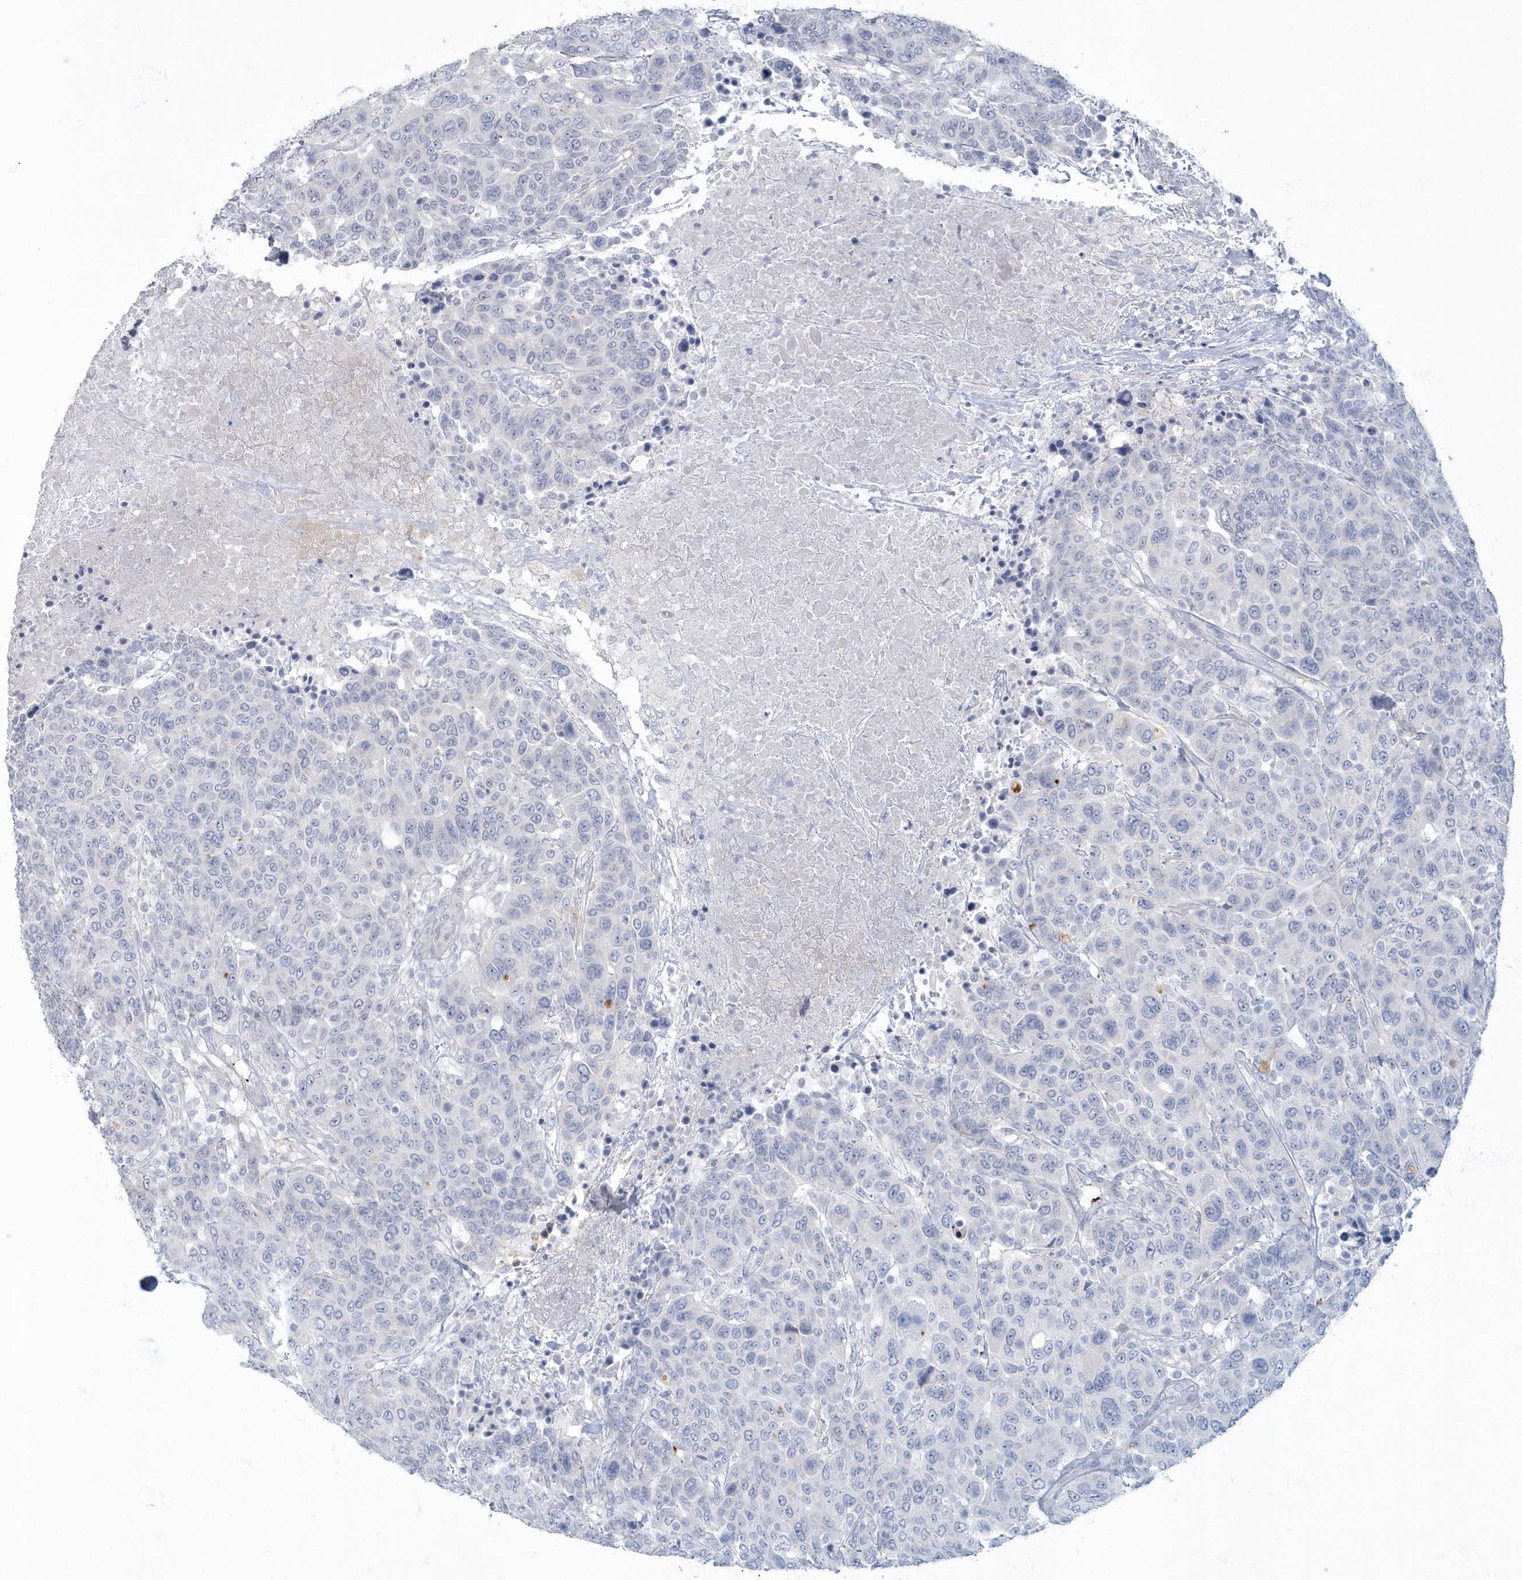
{"staining": {"intensity": "negative", "quantity": "none", "location": "none"}, "tissue": "breast cancer", "cell_type": "Tumor cells", "image_type": "cancer", "snomed": [{"axis": "morphology", "description": "Duct carcinoma"}, {"axis": "topography", "description": "Breast"}], "caption": "Immunohistochemistry micrograph of breast cancer stained for a protein (brown), which displays no staining in tumor cells.", "gene": "MYOT", "patient": {"sex": "female", "age": 37}}